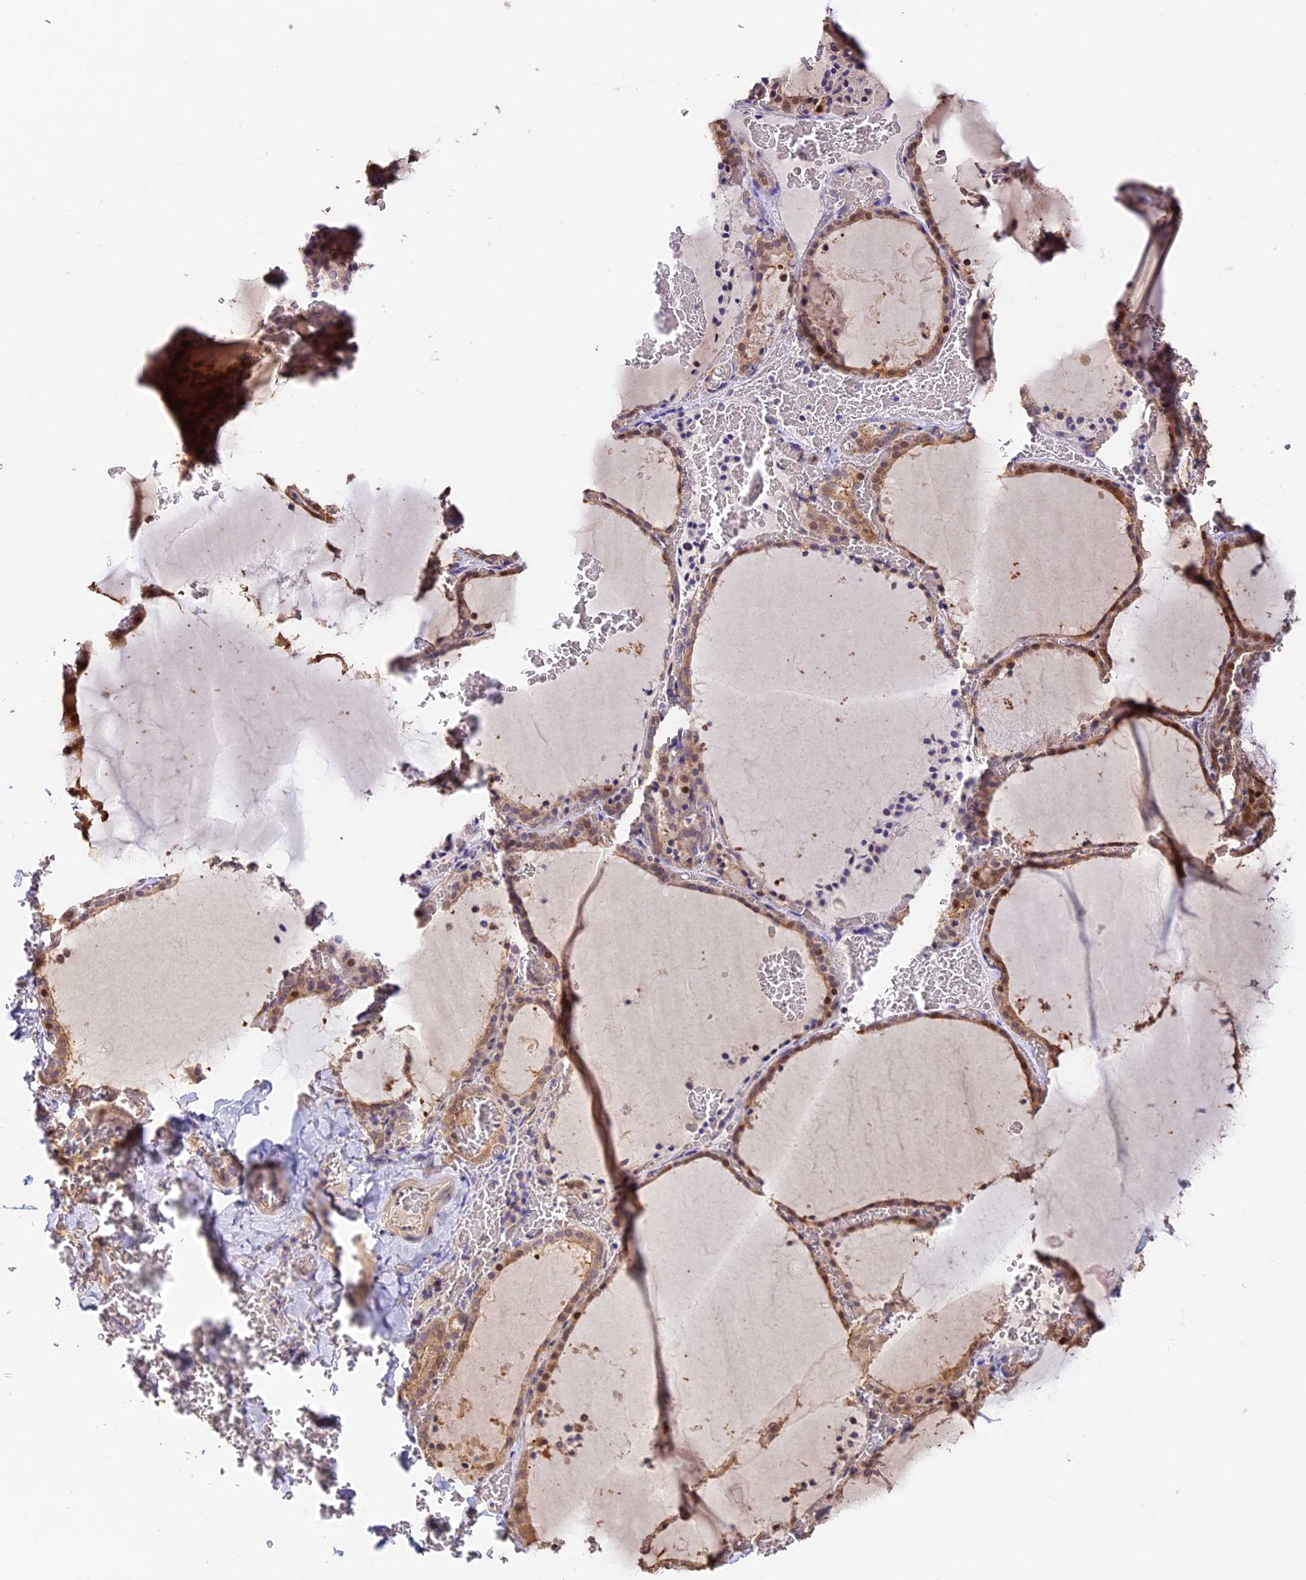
{"staining": {"intensity": "moderate", "quantity": ">75%", "location": "cytoplasmic/membranous,nuclear"}, "tissue": "thyroid gland", "cell_type": "Glandular cells", "image_type": "normal", "snomed": [{"axis": "morphology", "description": "Normal tissue, NOS"}, {"axis": "topography", "description": "Thyroid gland"}], "caption": "Immunohistochemical staining of normal thyroid gland demonstrates medium levels of moderate cytoplasmic/membranous,nuclear staining in approximately >75% of glandular cells. (DAB (3,3'-diaminobenzidine) IHC with brightfield microscopy, high magnification).", "gene": "PPP1R37", "patient": {"sex": "female", "age": 39}}